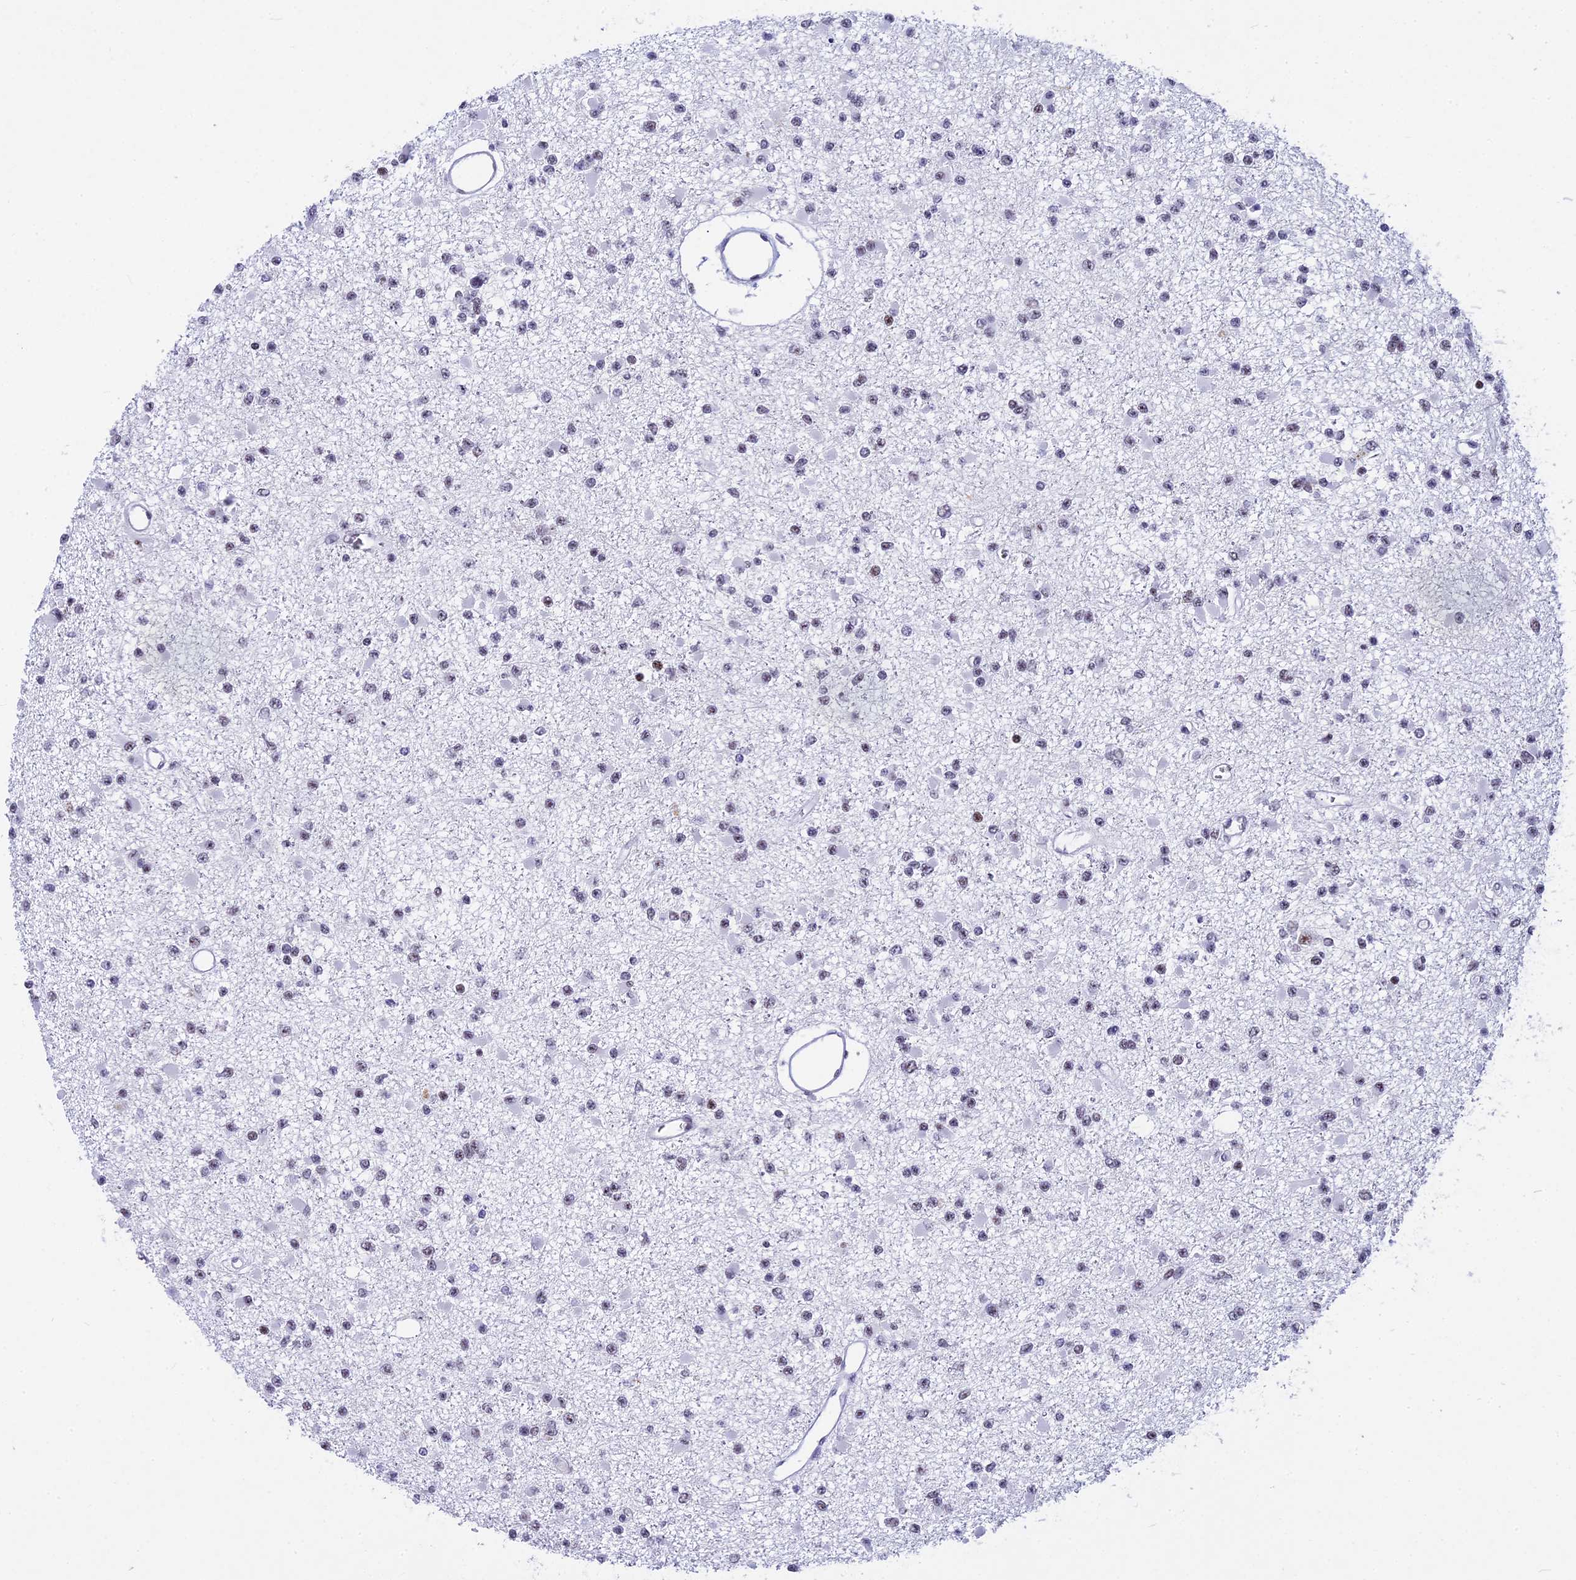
{"staining": {"intensity": "negative", "quantity": "none", "location": "none"}, "tissue": "glioma", "cell_type": "Tumor cells", "image_type": "cancer", "snomed": [{"axis": "morphology", "description": "Glioma, malignant, Low grade"}, {"axis": "topography", "description": "Brain"}], "caption": "IHC photomicrograph of neoplastic tissue: glioma stained with DAB exhibits no significant protein staining in tumor cells.", "gene": "NSA2", "patient": {"sex": "female", "age": 22}}